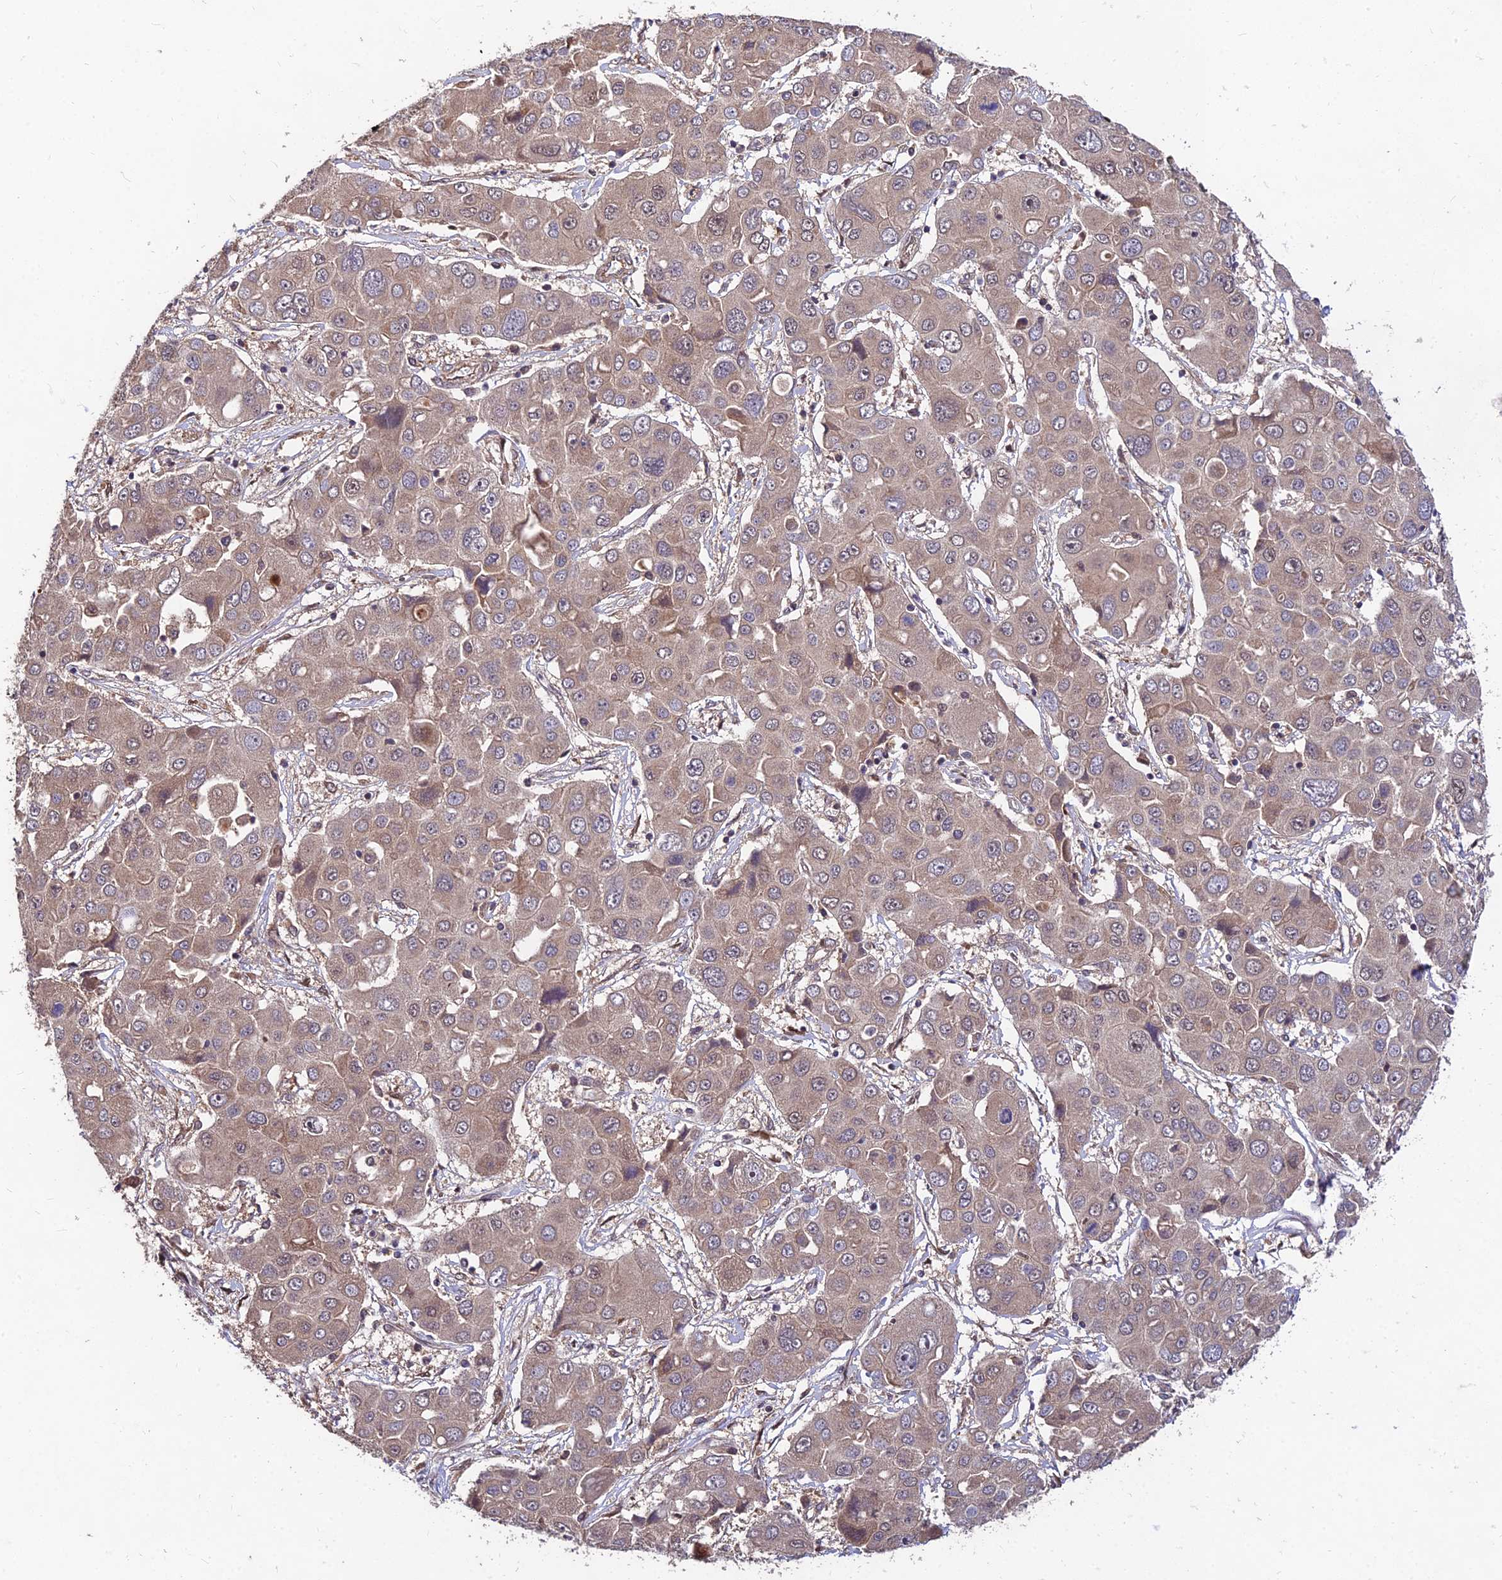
{"staining": {"intensity": "weak", "quantity": "25%-75%", "location": "cytoplasmic/membranous,nuclear"}, "tissue": "liver cancer", "cell_type": "Tumor cells", "image_type": "cancer", "snomed": [{"axis": "morphology", "description": "Cholangiocarcinoma"}, {"axis": "topography", "description": "Liver"}], "caption": "This is an image of immunohistochemistry (IHC) staining of liver cancer (cholangiocarcinoma), which shows weak positivity in the cytoplasmic/membranous and nuclear of tumor cells.", "gene": "MKKS", "patient": {"sex": "male", "age": 67}}